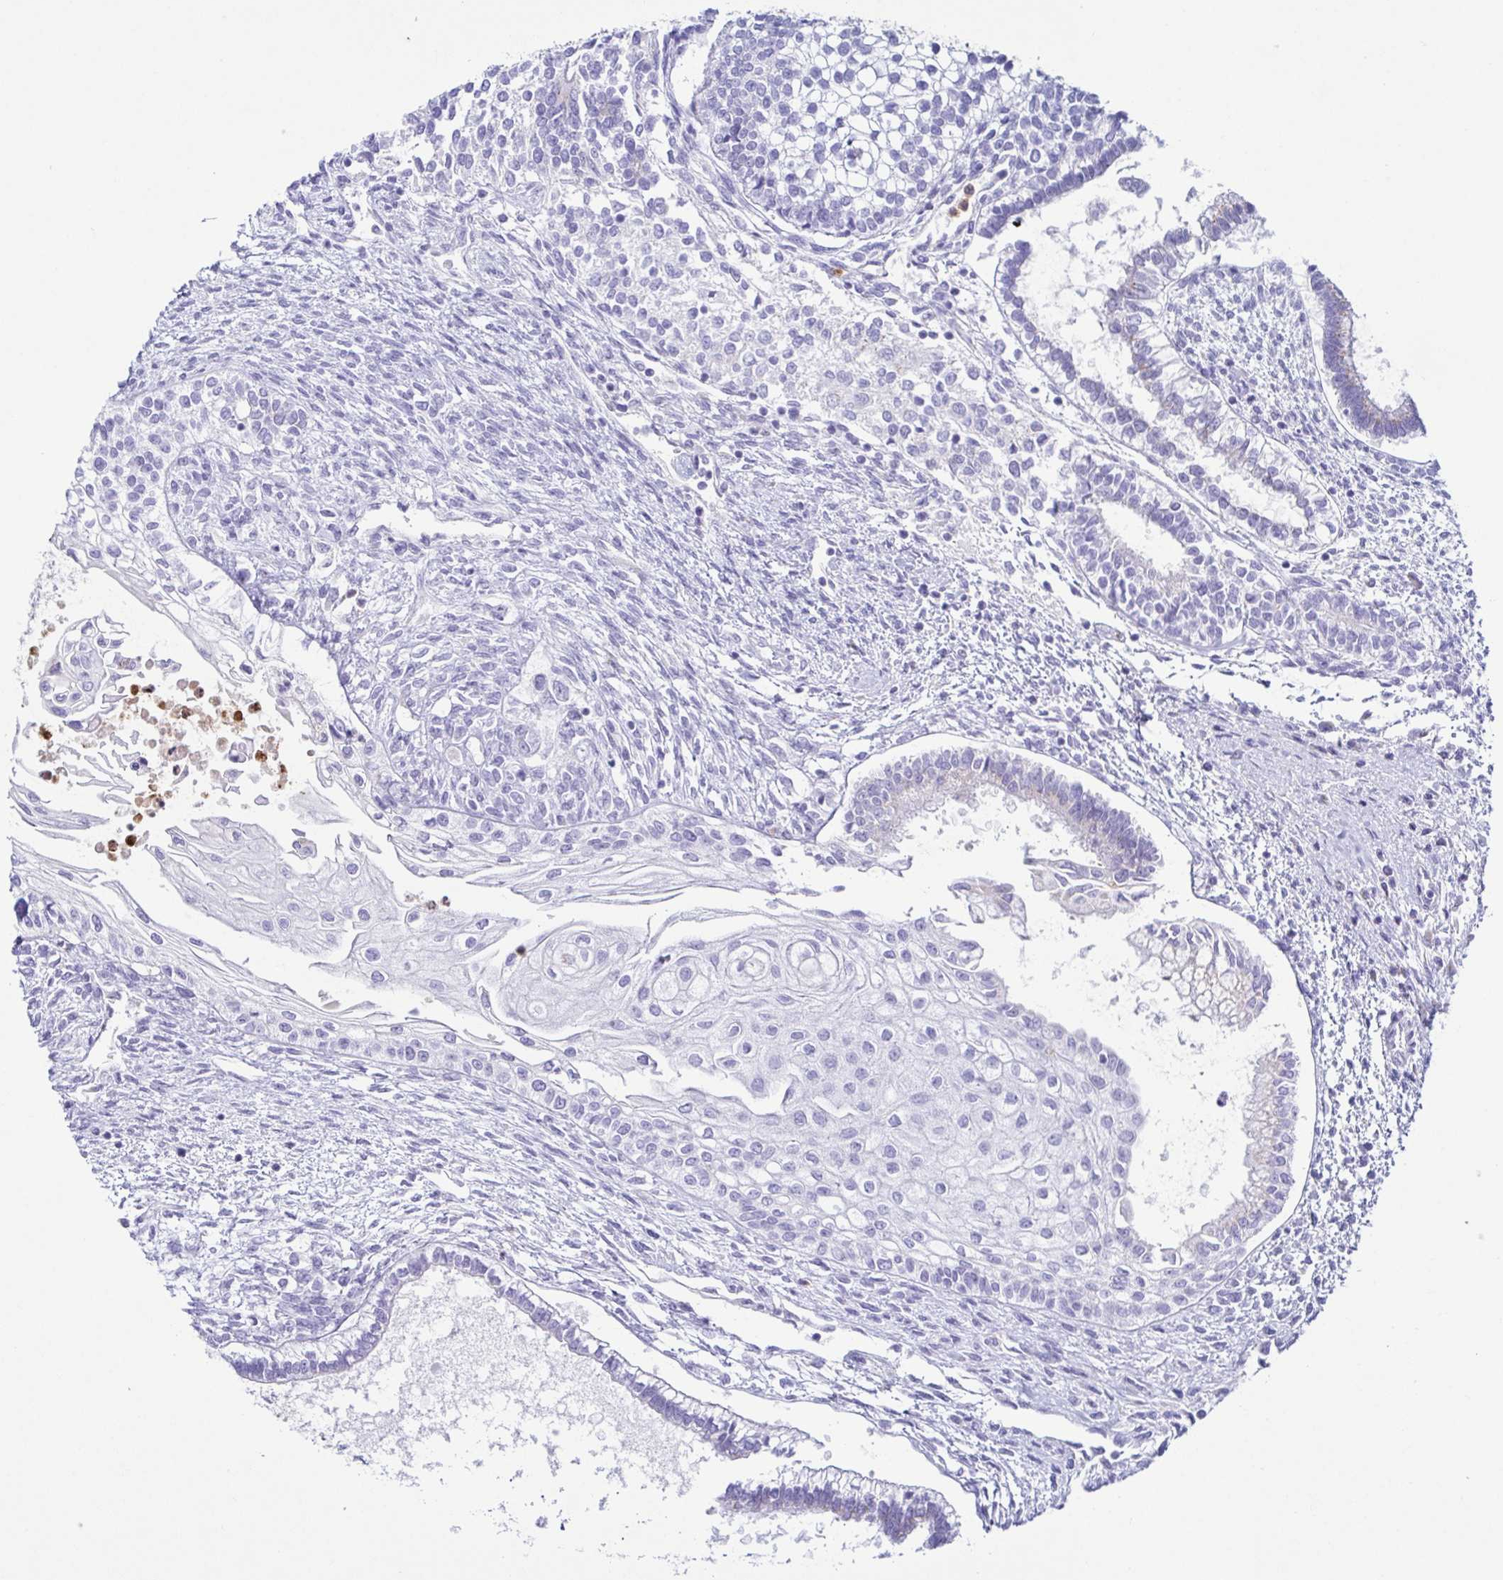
{"staining": {"intensity": "negative", "quantity": "none", "location": "none"}, "tissue": "testis cancer", "cell_type": "Tumor cells", "image_type": "cancer", "snomed": [{"axis": "morphology", "description": "Carcinoma, Embryonal, NOS"}, {"axis": "topography", "description": "Testis"}], "caption": "Testis cancer was stained to show a protein in brown. There is no significant staining in tumor cells.", "gene": "AZU1", "patient": {"sex": "male", "age": 37}}